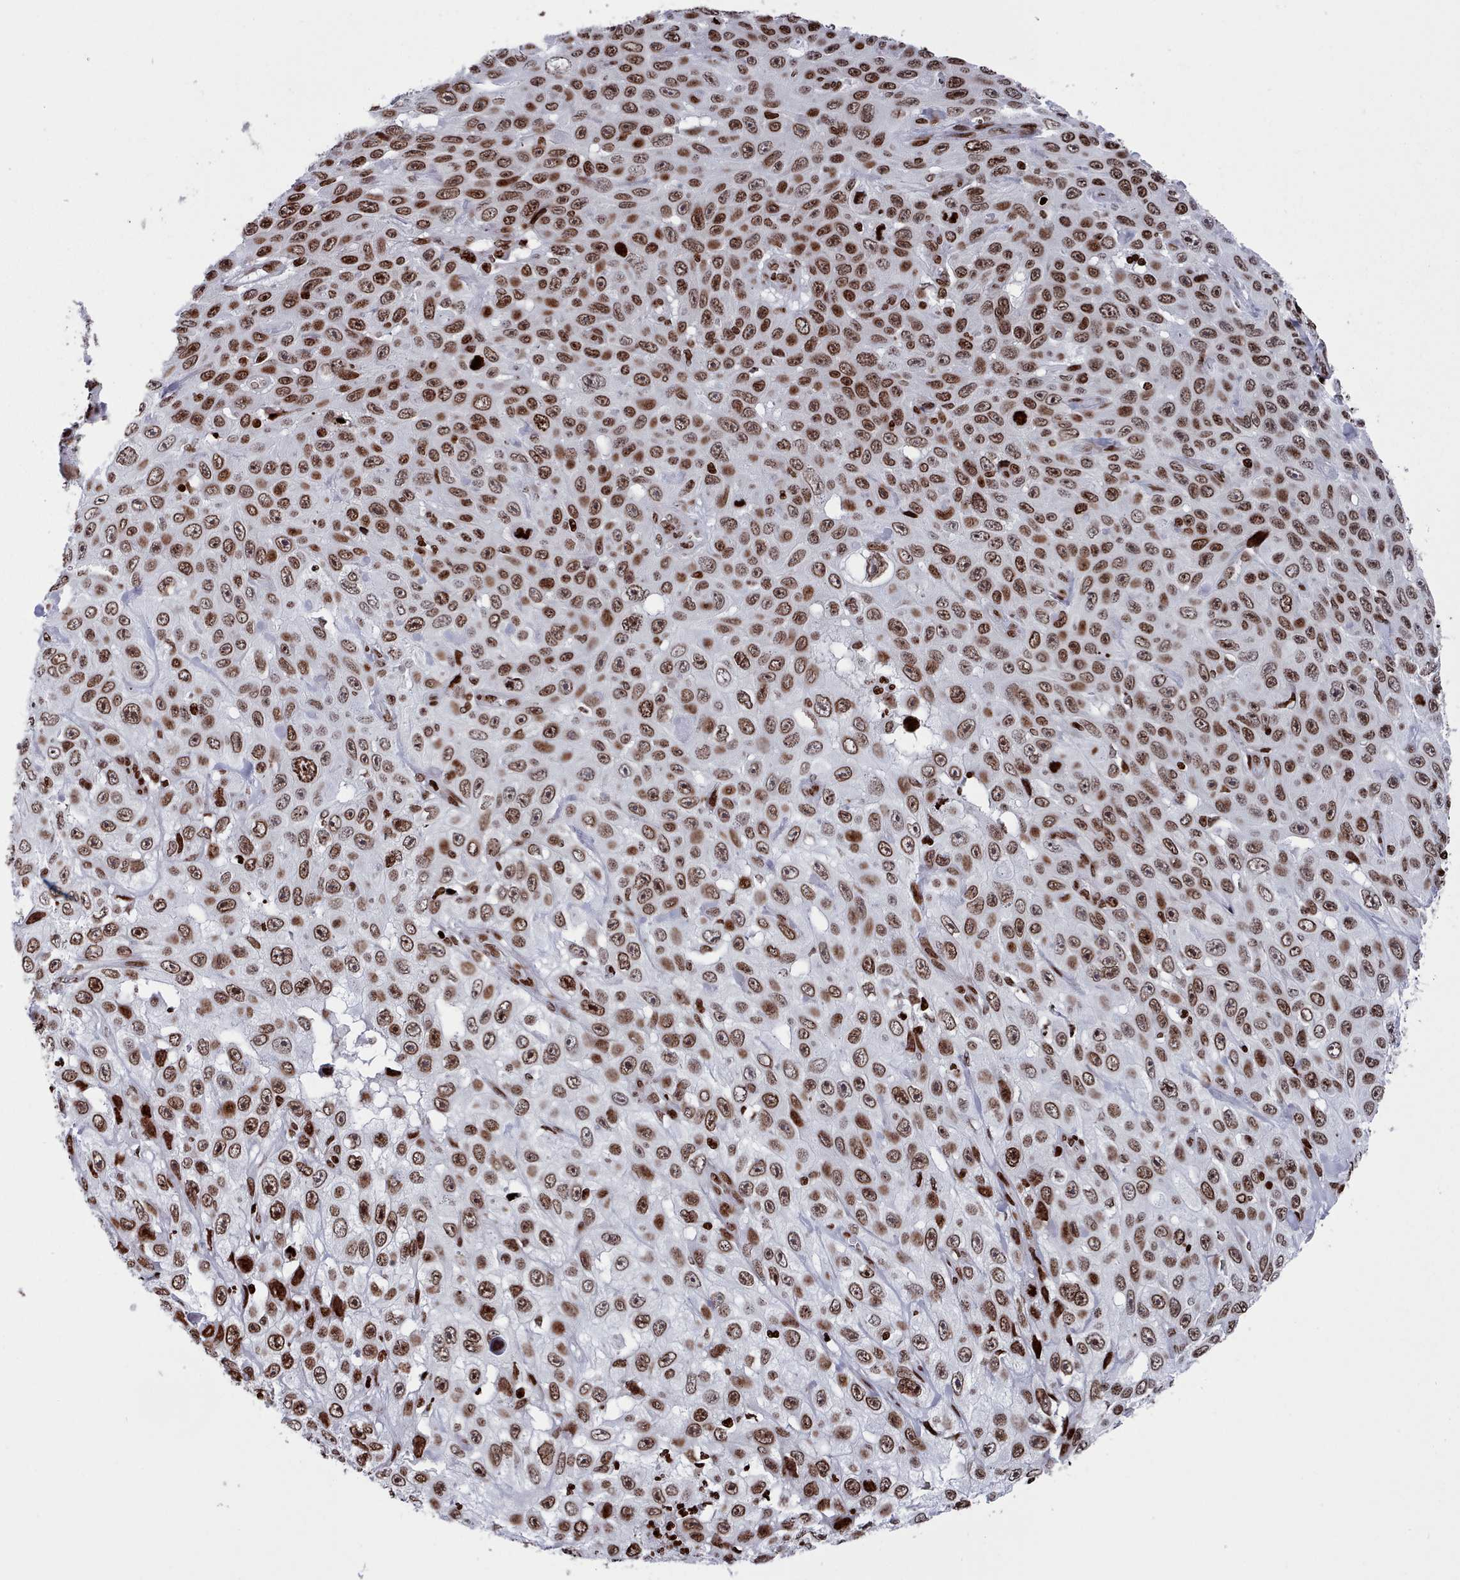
{"staining": {"intensity": "moderate", "quantity": ">75%", "location": "nuclear"}, "tissue": "skin cancer", "cell_type": "Tumor cells", "image_type": "cancer", "snomed": [{"axis": "morphology", "description": "Squamous cell carcinoma, NOS"}, {"axis": "topography", "description": "Skin"}], "caption": "Squamous cell carcinoma (skin) stained for a protein displays moderate nuclear positivity in tumor cells.", "gene": "PCDHB12", "patient": {"sex": "male", "age": 82}}